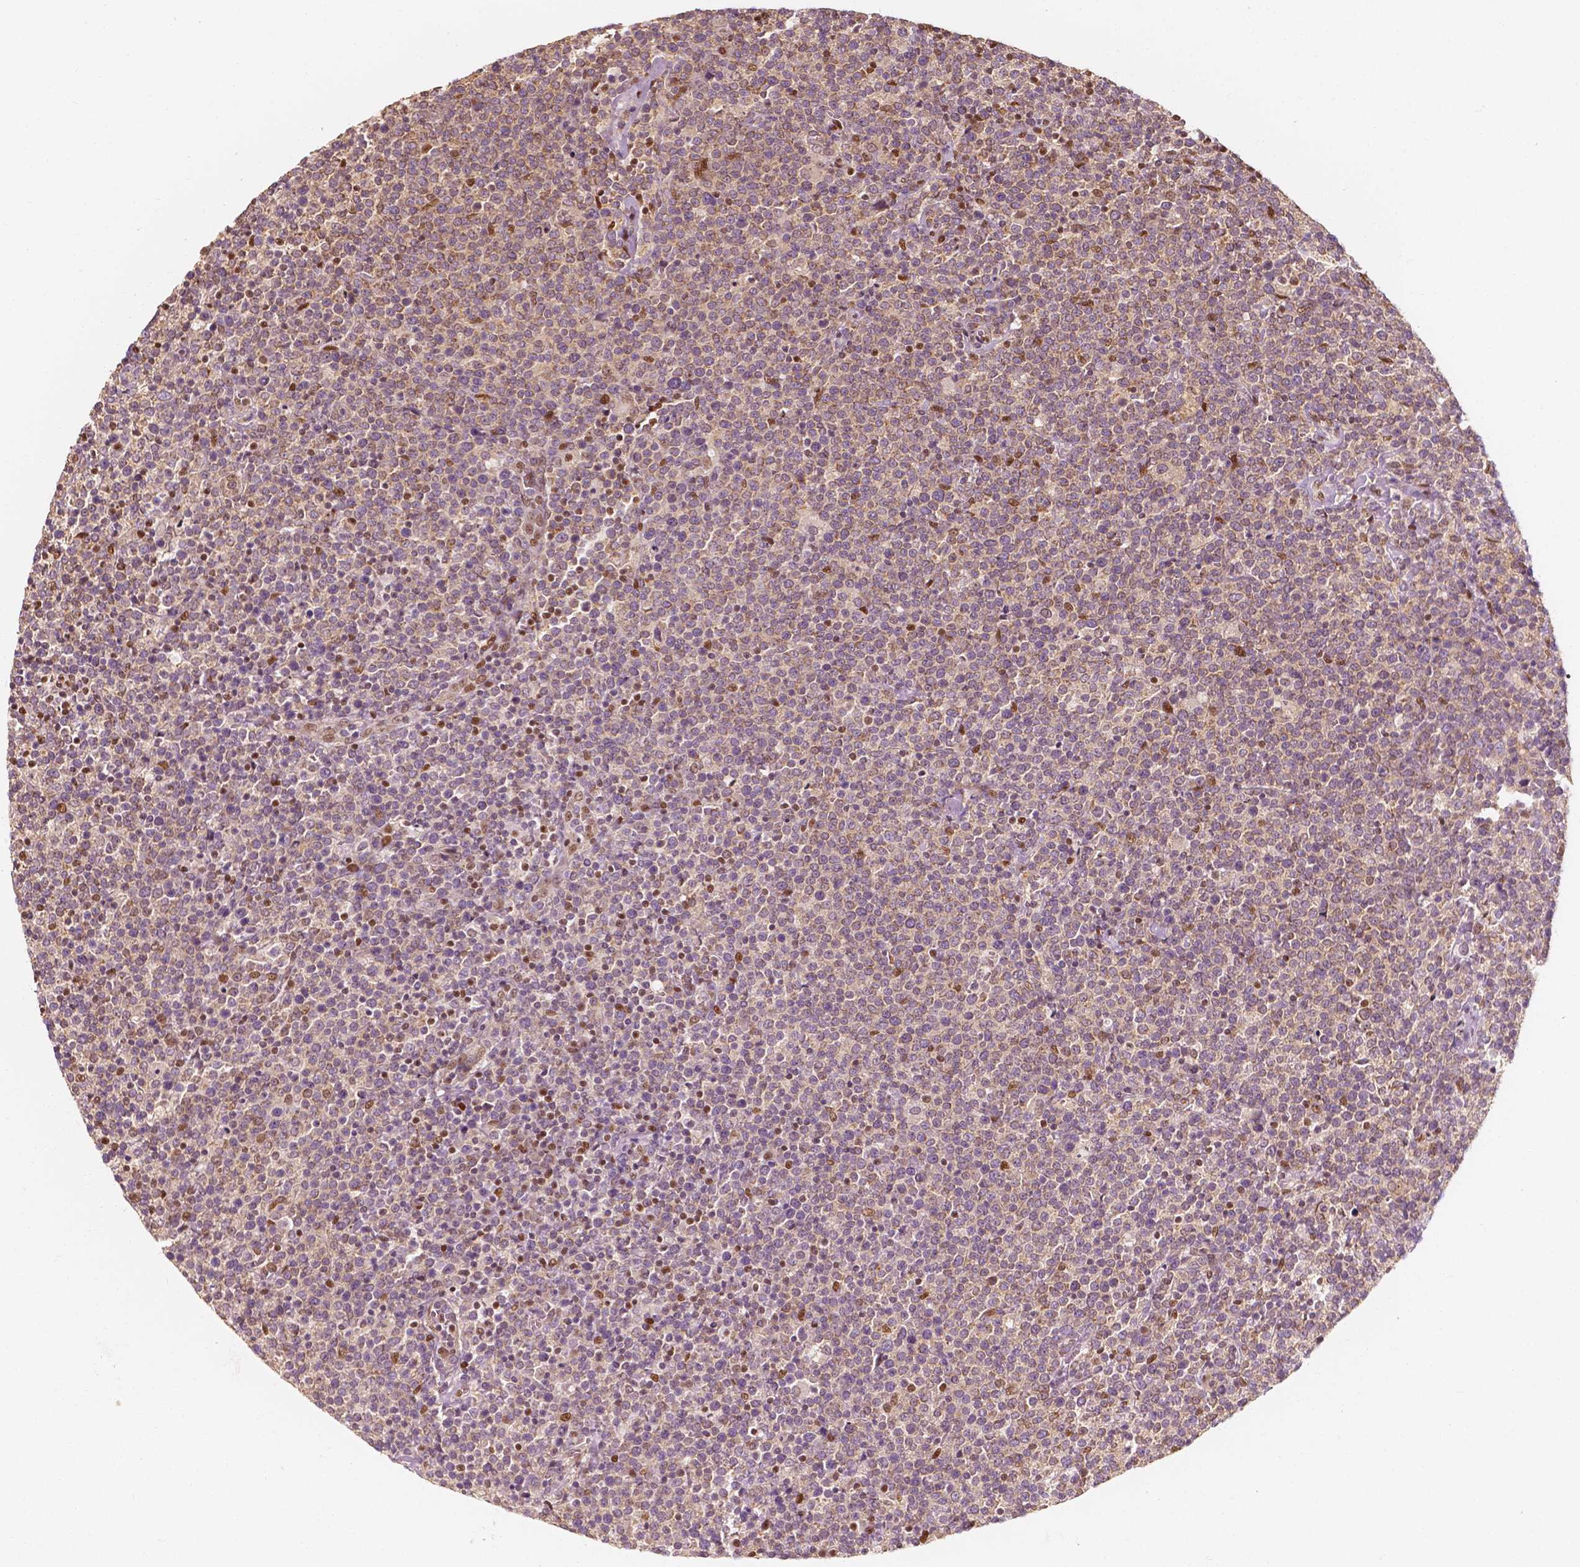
{"staining": {"intensity": "weak", "quantity": "<25%", "location": "cytoplasmic/membranous,nuclear"}, "tissue": "lymphoma", "cell_type": "Tumor cells", "image_type": "cancer", "snomed": [{"axis": "morphology", "description": "Malignant lymphoma, non-Hodgkin's type, High grade"}, {"axis": "topography", "description": "Lymph node"}], "caption": "Tumor cells show no significant protein expression in high-grade malignant lymphoma, non-Hodgkin's type.", "gene": "TBC1D17", "patient": {"sex": "male", "age": 61}}